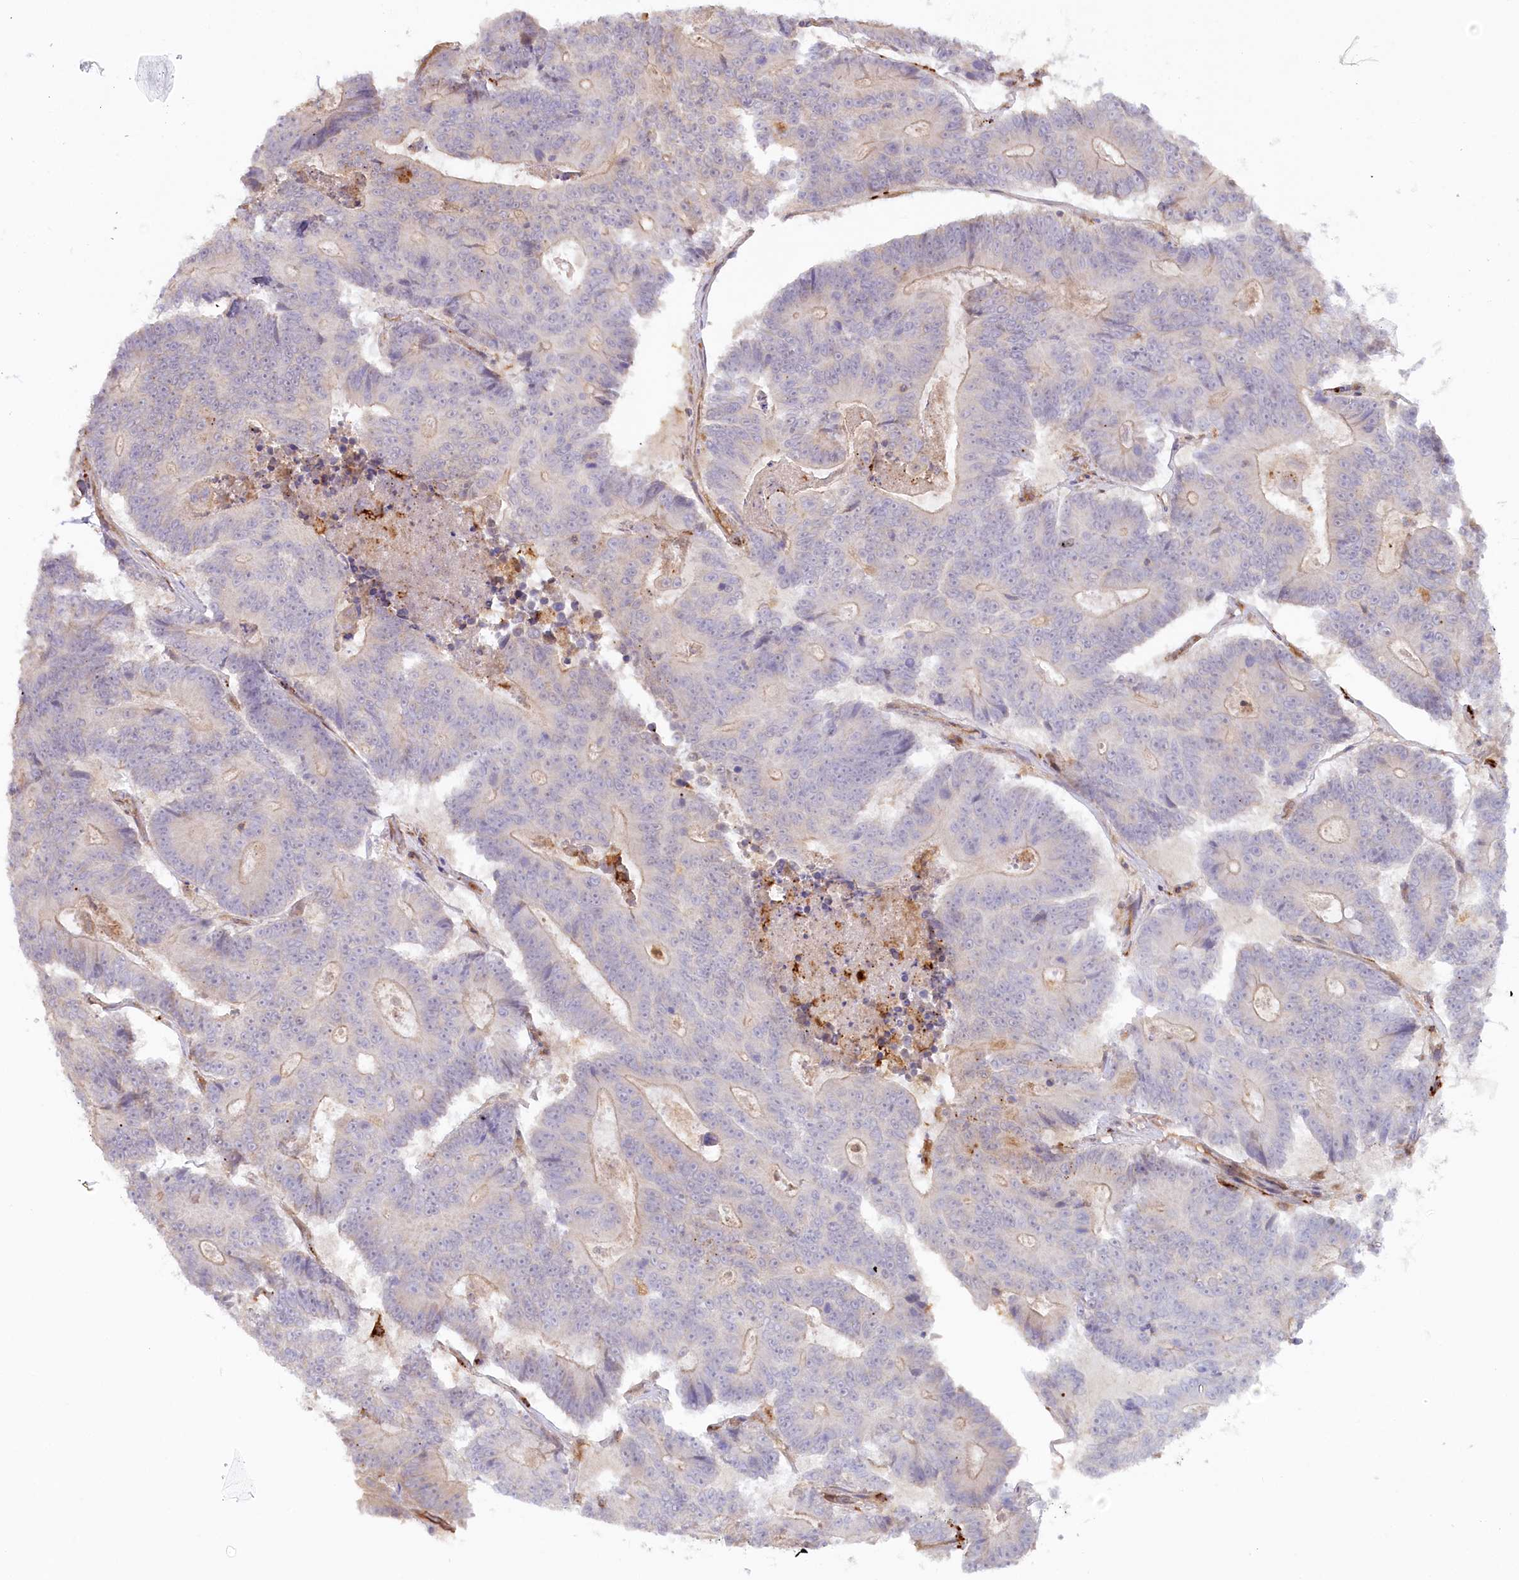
{"staining": {"intensity": "weak", "quantity": "<25%", "location": "cytoplasmic/membranous"}, "tissue": "colorectal cancer", "cell_type": "Tumor cells", "image_type": "cancer", "snomed": [{"axis": "morphology", "description": "Adenocarcinoma, NOS"}, {"axis": "topography", "description": "Colon"}], "caption": "Photomicrograph shows no significant protein expression in tumor cells of colorectal cancer (adenocarcinoma).", "gene": "GBE1", "patient": {"sex": "male", "age": 83}}